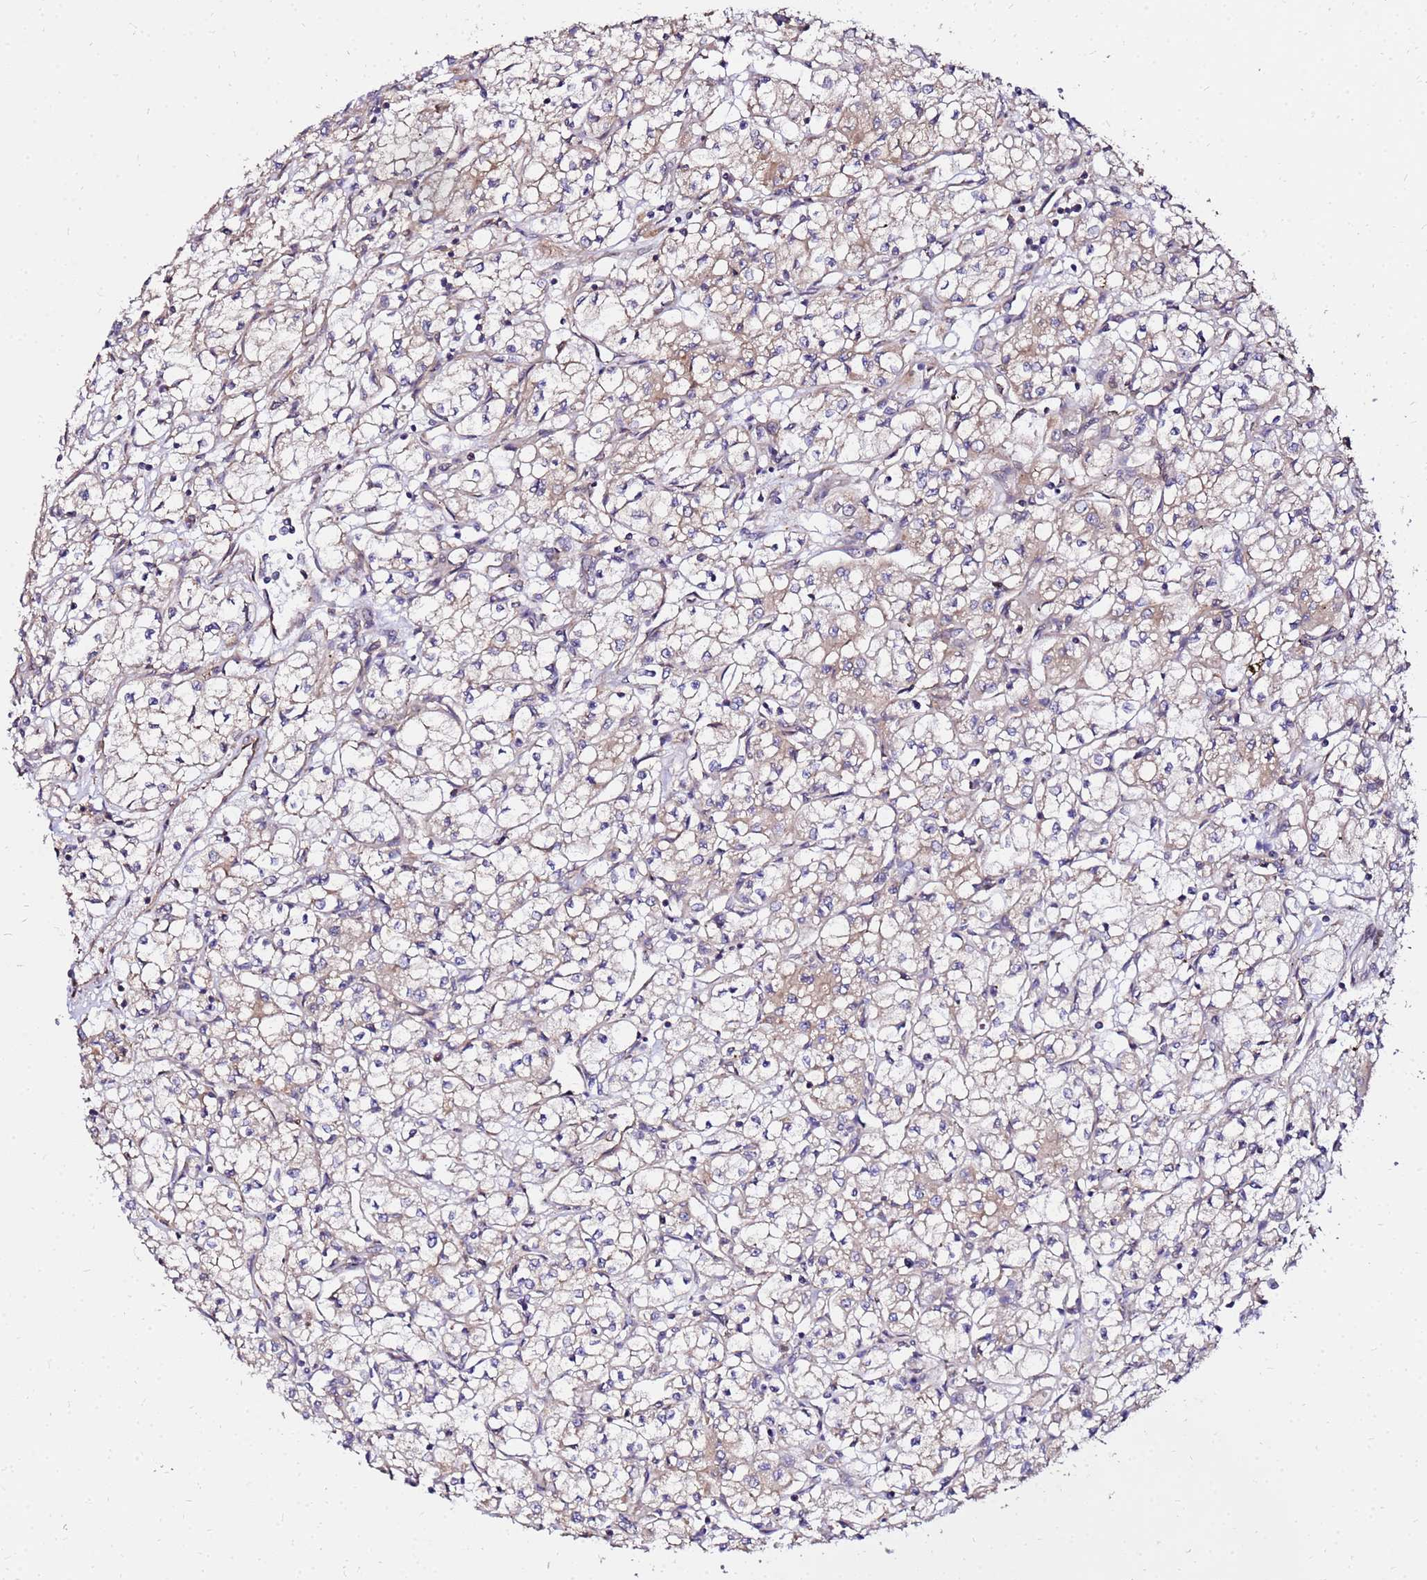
{"staining": {"intensity": "moderate", "quantity": "<25%", "location": "cytoplasmic/membranous"}, "tissue": "renal cancer", "cell_type": "Tumor cells", "image_type": "cancer", "snomed": [{"axis": "morphology", "description": "Adenocarcinoma, NOS"}, {"axis": "topography", "description": "Kidney"}], "caption": "A high-resolution photomicrograph shows IHC staining of renal cancer, which shows moderate cytoplasmic/membranous expression in approximately <25% of tumor cells.", "gene": "WWC2", "patient": {"sex": "male", "age": 59}}